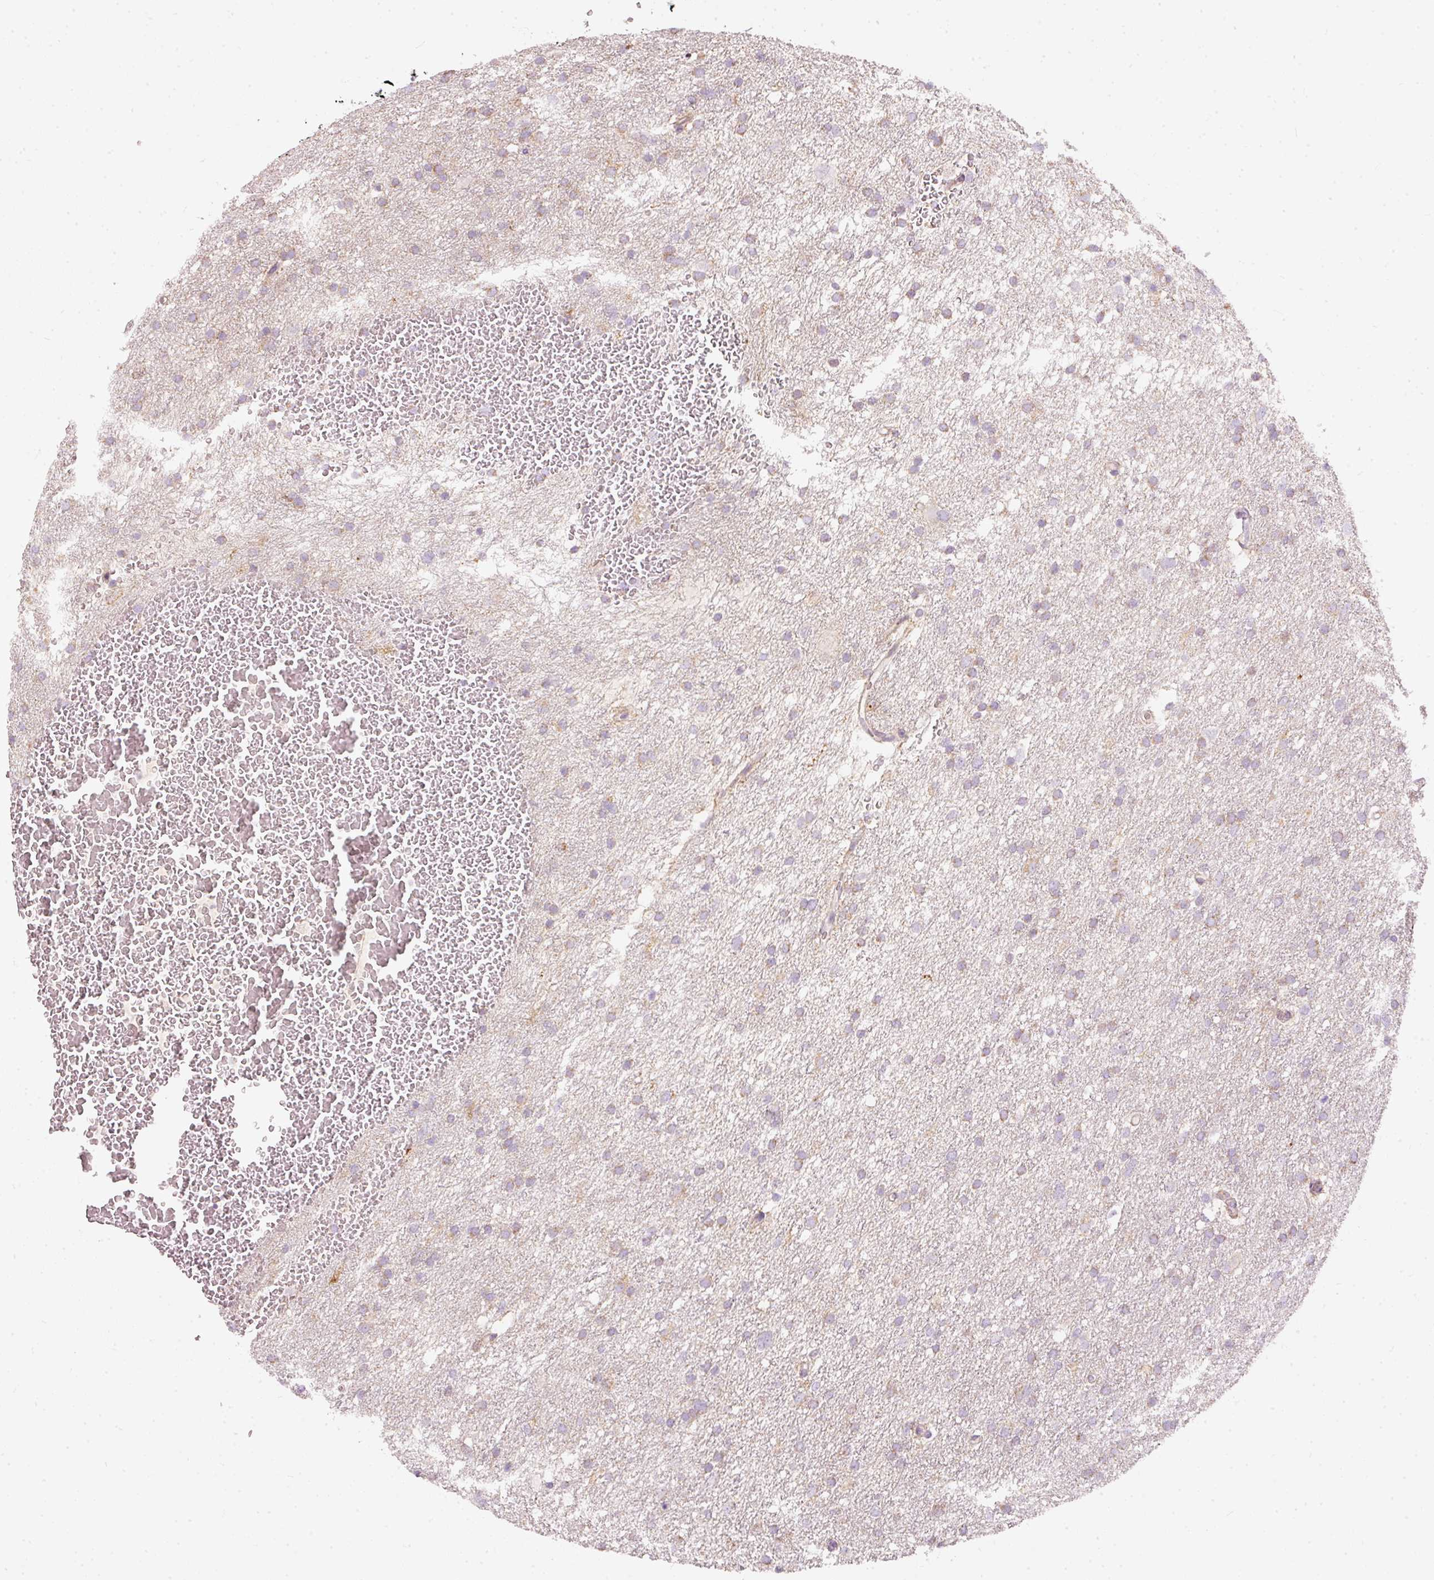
{"staining": {"intensity": "negative", "quantity": "none", "location": "none"}, "tissue": "glioma", "cell_type": "Tumor cells", "image_type": "cancer", "snomed": [{"axis": "morphology", "description": "Glioma, malignant, High grade"}, {"axis": "topography", "description": "Cerebral cortex"}], "caption": "DAB (3,3'-diaminobenzidine) immunohistochemical staining of malignant high-grade glioma displays no significant positivity in tumor cells.", "gene": "RNF39", "patient": {"sex": "female", "age": 36}}